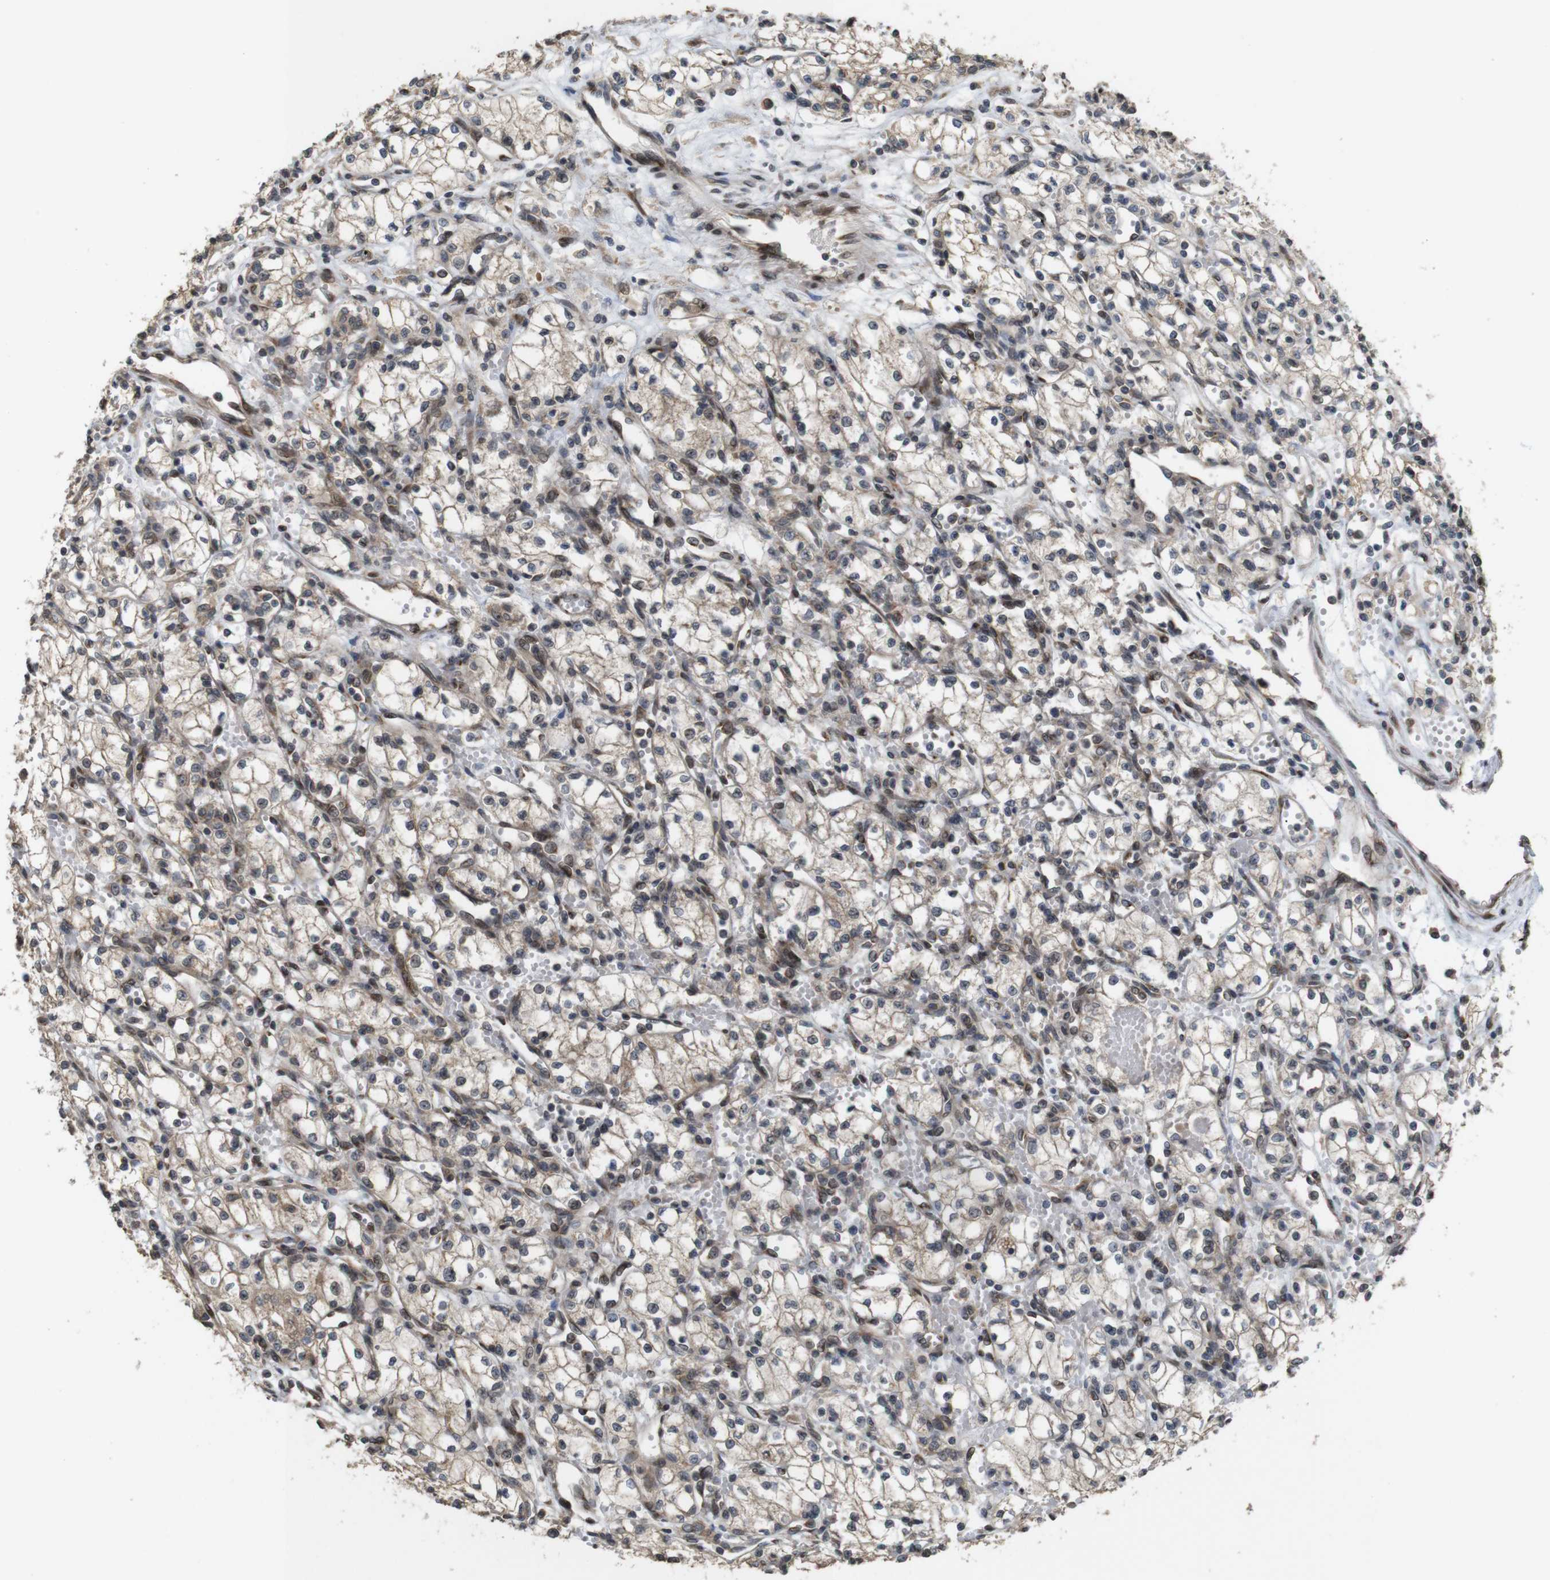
{"staining": {"intensity": "weak", "quantity": "<25%", "location": "cytoplasmic/membranous"}, "tissue": "renal cancer", "cell_type": "Tumor cells", "image_type": "cancer", "snomed": [{"axis": "morphology", "description": "Normal tissue, NOS"}, {"axis": "morphology", "description": "Adenocarcinoma, NOS"}, {"axis": "topography", "description": "Kidney"}], "caption": "High power microscopy histopathology image of an immunohistochemistry (IHC) photomicrograph of adenocarcinoma (renal), revealing no significant positivity in tumor cells.", "gene": "EFCAB14", "patient": {"sex": "male", "age": 59}}